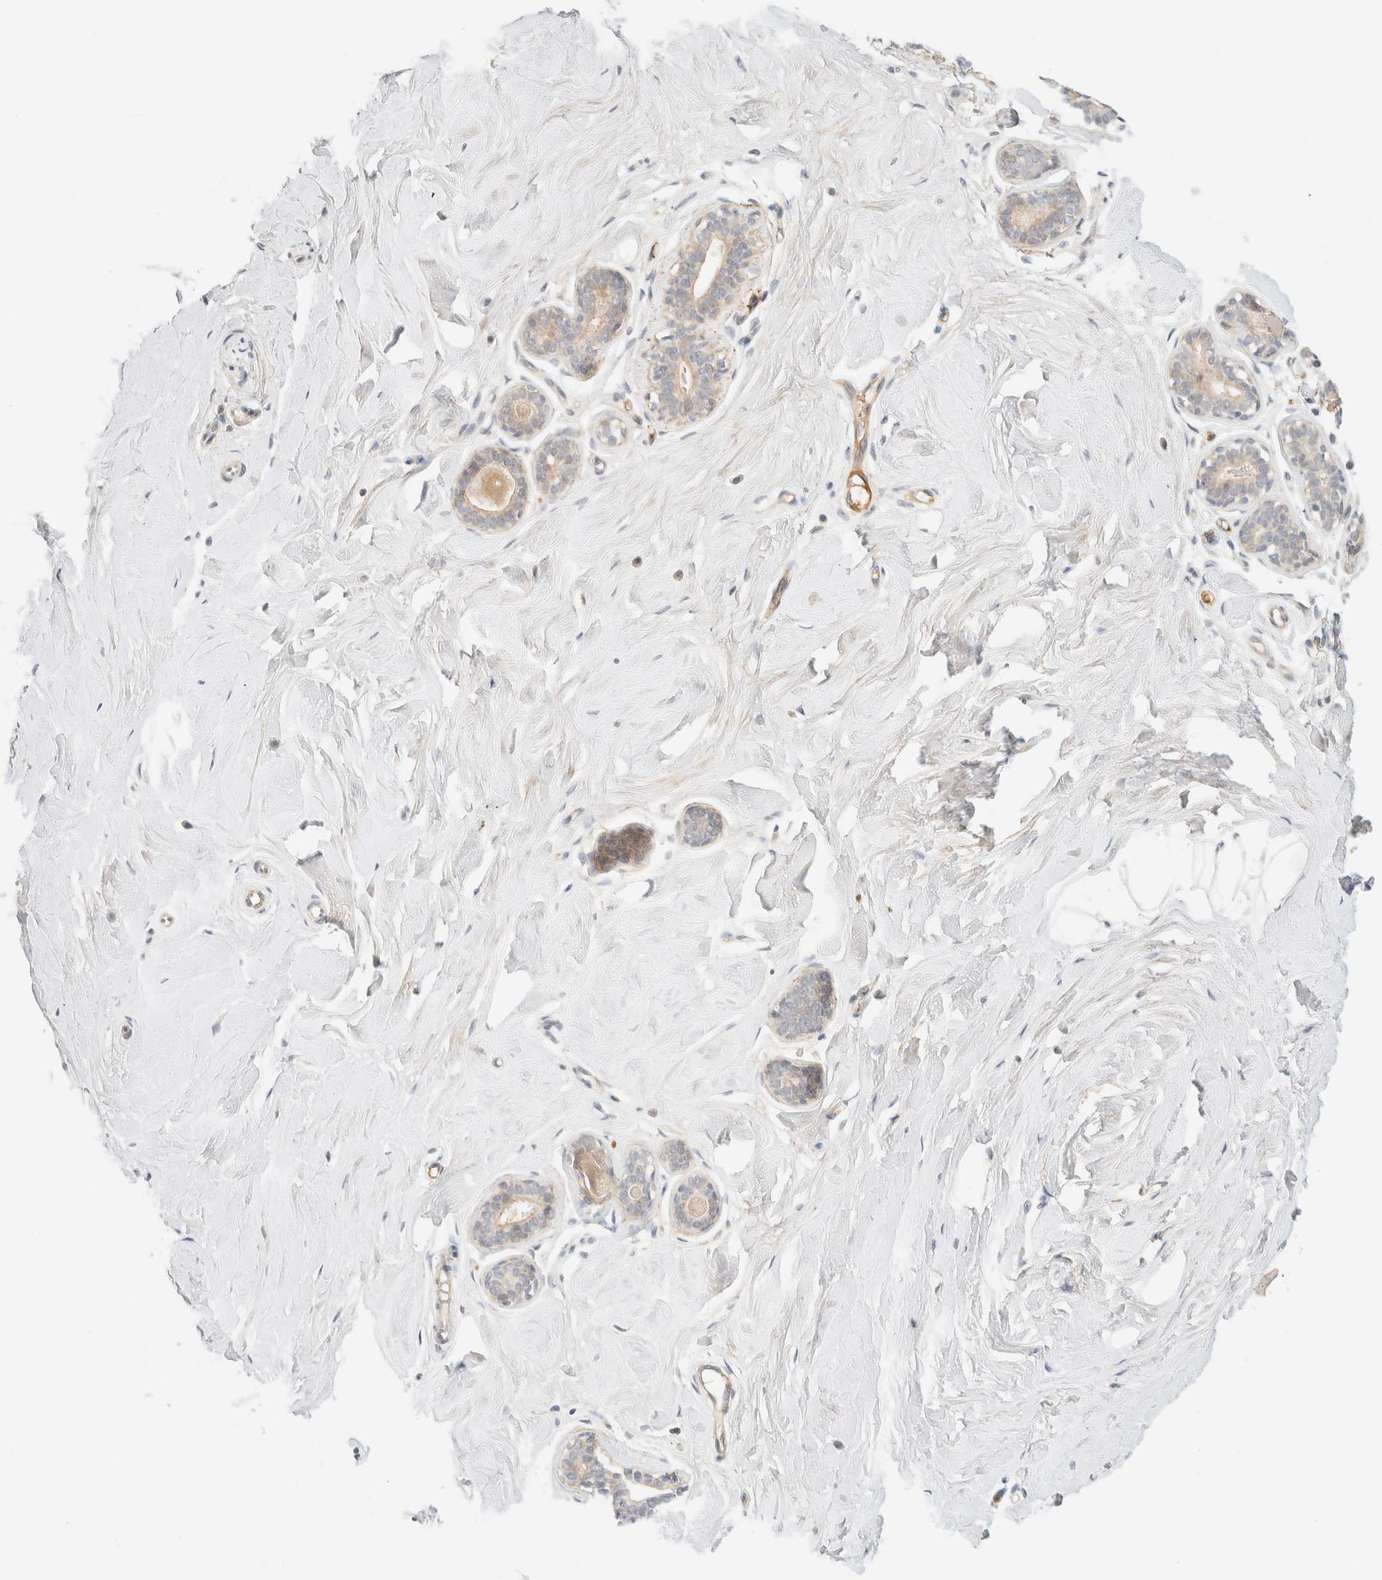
{"staining": {"intensity": "negative", "quantity": "none", "location": "none"}, "tissue": "breast", "cell_type": "Adipocytes", "image_type": "normal", "snomed": [{"axis": "morphology", "description": "Normal tissue, NOS"}, {"axis": "topography", "description": "Breast"}], "caption": "This photomicrograph is of normal breast stained with immunohistochemistry (IHC) to label a protein in brown with the nuclei are counter-stained blue. There is no positivity in adipocytes.", "gene": "TNK1", "patient": {"sex": "female", "age": 23}}